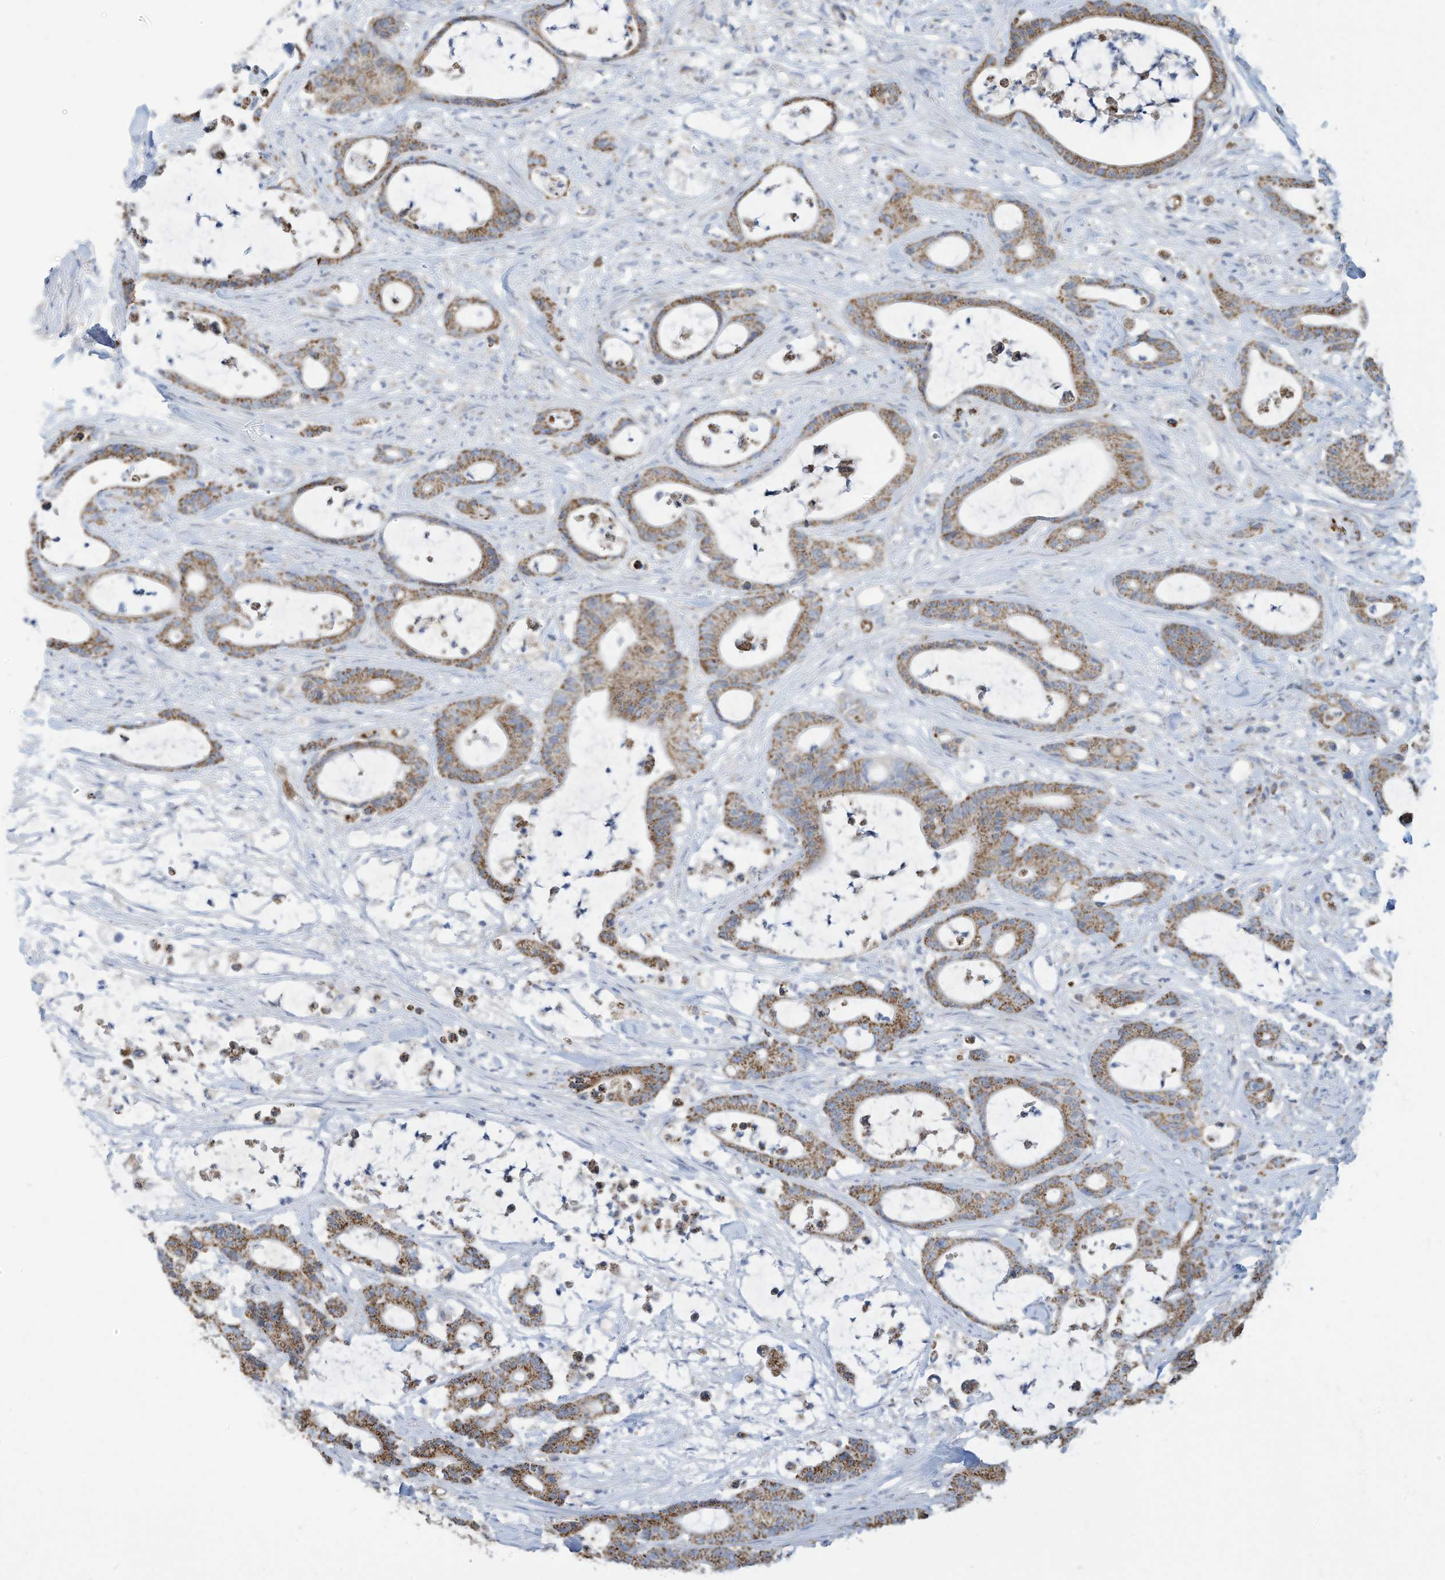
{"staining": {"intensity": "moderate", "quantity": ">75%", "location": "cytoplasmic/membranous"}, "tissue": "colorectal cancer", "cell_type": "Tumor cells", "image_type": "cancer", "snomed": [{"axis": "morphology", "description": "Adenocarcinoma, NOS"}, {"axis": "topography", "description": "Colon"}], "caption": "Protein expression analysis of human adenocarcinoma (colorectal) reveals moderate cytoplasmic/membranous positivity in about >75% of tumor cells. (DAB (3,3'-diaminobenzidine) = brown stain, brightfield microscopy at high magnification).", "gene": "NLN", "patient": {"sex": "female", "age": 84}}